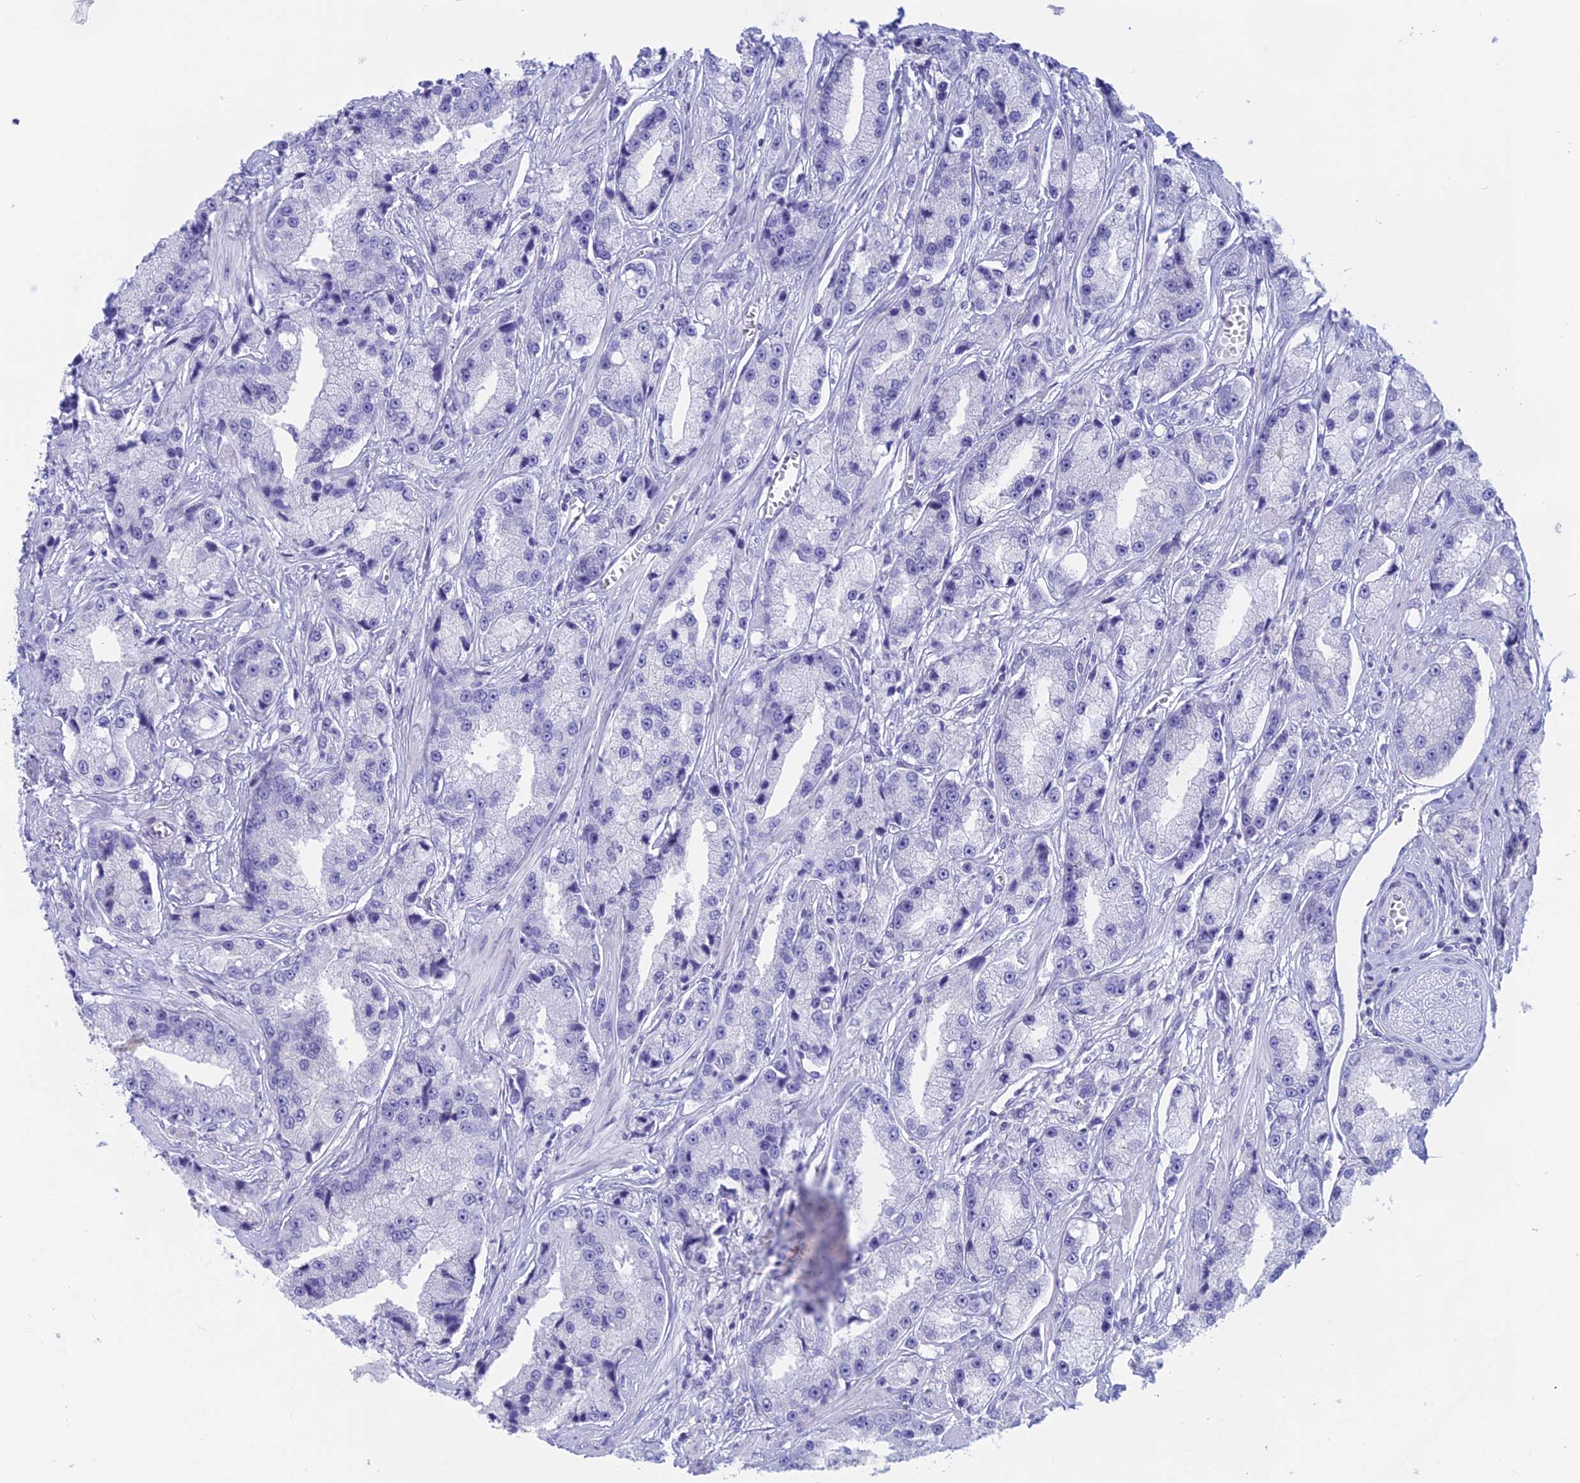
{"staining": {"intensity": "negative", "quantity": "none", "location": "none"}, "tissue": "prostate cancer", "cell_type": "Tumor cells", "image_type": "cancer", "snomed": [{"axis": "morphology", "description": "Adenocarcinoma, High grade"}, {"axis": "topography", "description": "Prostate"}], "caption": "A high-resolution photomicrograph shows immunohistochemistry staining of prostate adenocarcinoma (high-grade), which shows no significant positivity in tumor cells.", "gene": "RP1", "patient": {"sex": "male", "age": 74}}